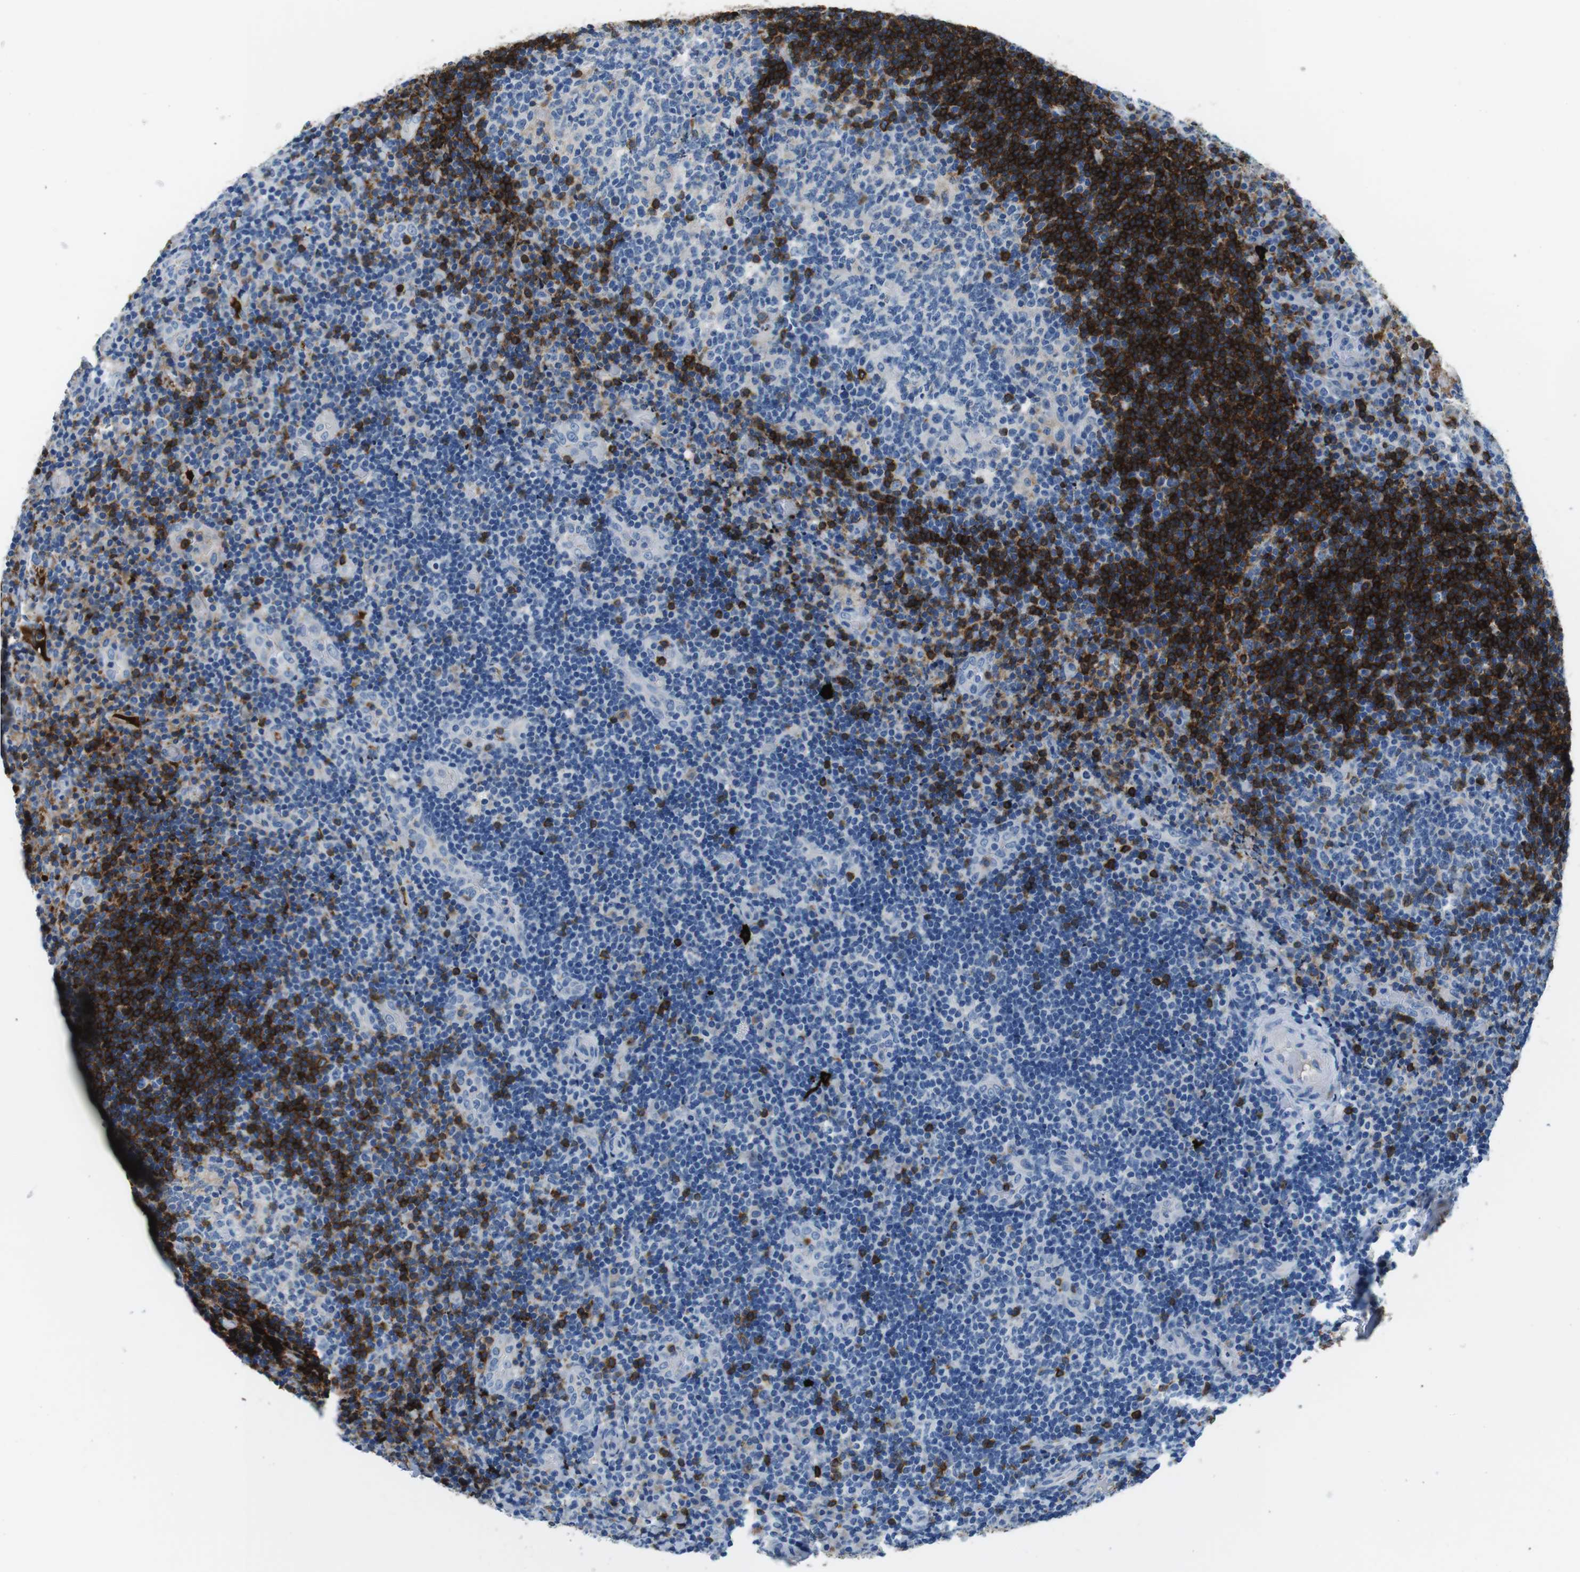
{"staining": {"intensity": "negative", "quantity": "none", "location": "none"}, "tissue": "lymphoma", "cell_type": "Tumor cells", "image_type": "cancer", "snomed": [{"axis": "morphology", "description": "Malignant lymphoma, non-Hodgkin's type, High grade"}, {"axis": "topography", "description": "Tonsil"}], "caption": "There is no significant staining in tumor cells of malignant lymphoma, non-Hodgkin's type (high-grade).", "gene": "IGHD", "patient": {"sex": "female", "age": 36}}